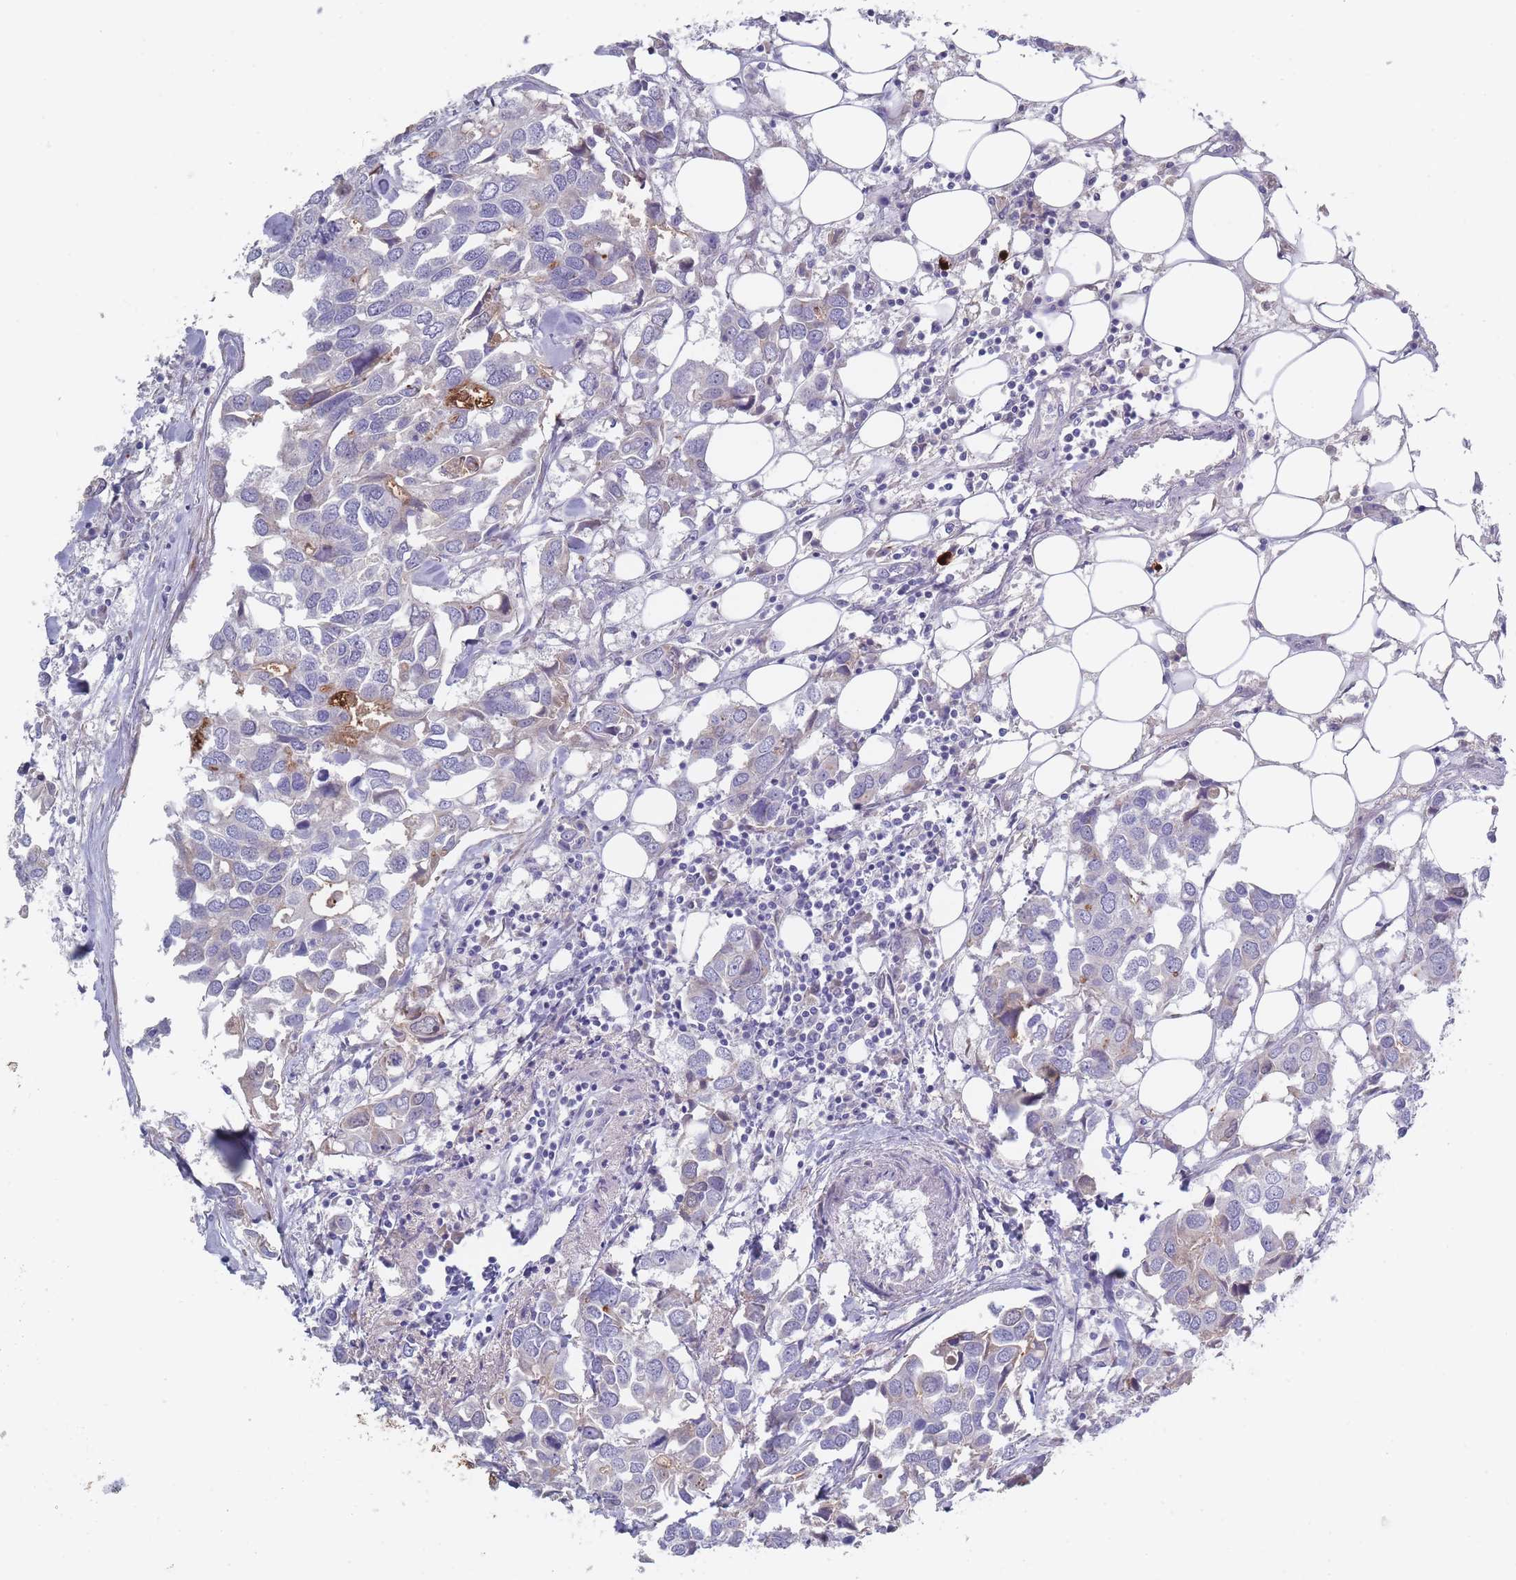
{"staining": {"intensity": "negative", "quantity": "none", "location": "none"}, "tissue": "breast cancer", "cell_type": "Tumor cells", "image_type": "cancer", "snomed": [{"axis": "morphology", "description": "Duct carcinoma"}, {"axis": "topography", "description": "Breast"}], "caption": "This histopathology image is of breast cancer stained with immunohistochemistry to label a protein in brown with the nuclei are counter-stained blue. There is no expression in tumor cells. (DAB (3,3'-diaminobenzidine) immunohistochemistry (IHC), high magnification).", "gene": "PIGU", "patient": {"sex": "female", "age": 83}}